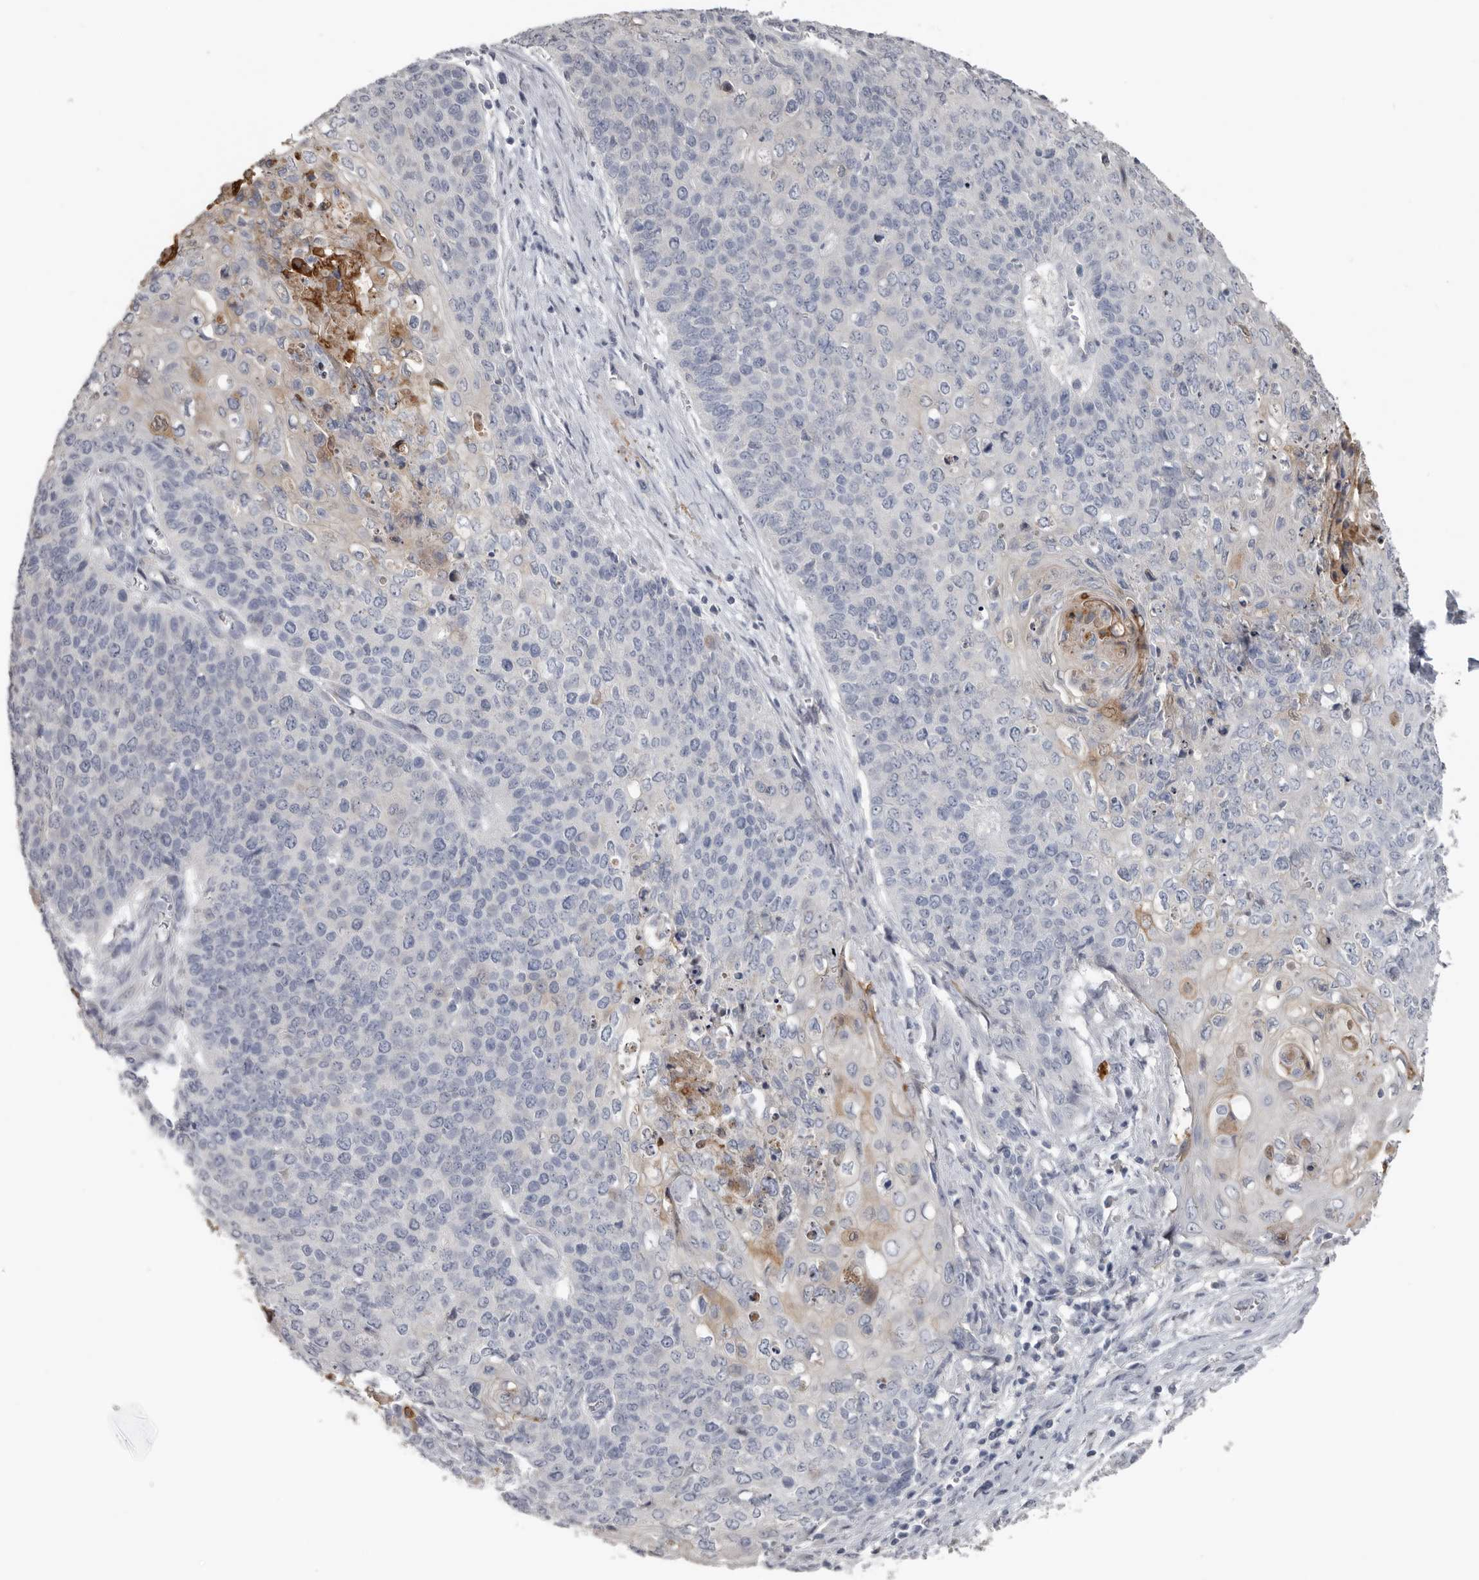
{"staining": {"intensity": "negative", "quantity": "none", "location": "none"}, "tissue": "cervical cancer", "cell_type": "Tumor cells", "image_type": "cancer", "snomed": [{"axis": "morphology", "description": "Squamous cell carcinoma, NOS"}, {"axis": "topography", "description": "Cervix"}], "caption": "Immunohistochemistry (IHC) photomicrograph of neoplastic tissue: human cervical cancer (squamous cell carcinoma) stained with DAB (3,3'-diaminobenzidine) exhibits no significant protein staining in tumor cells. The staining was performed using DAB (3,3'-diaminobenzidine) to visualize the protein expression in brown, while the nuclei were stained in blue with hematoxylin (Magnification: 20x).", "gene": "FABP7", "patient": {"sex": "female", "age": 39}}